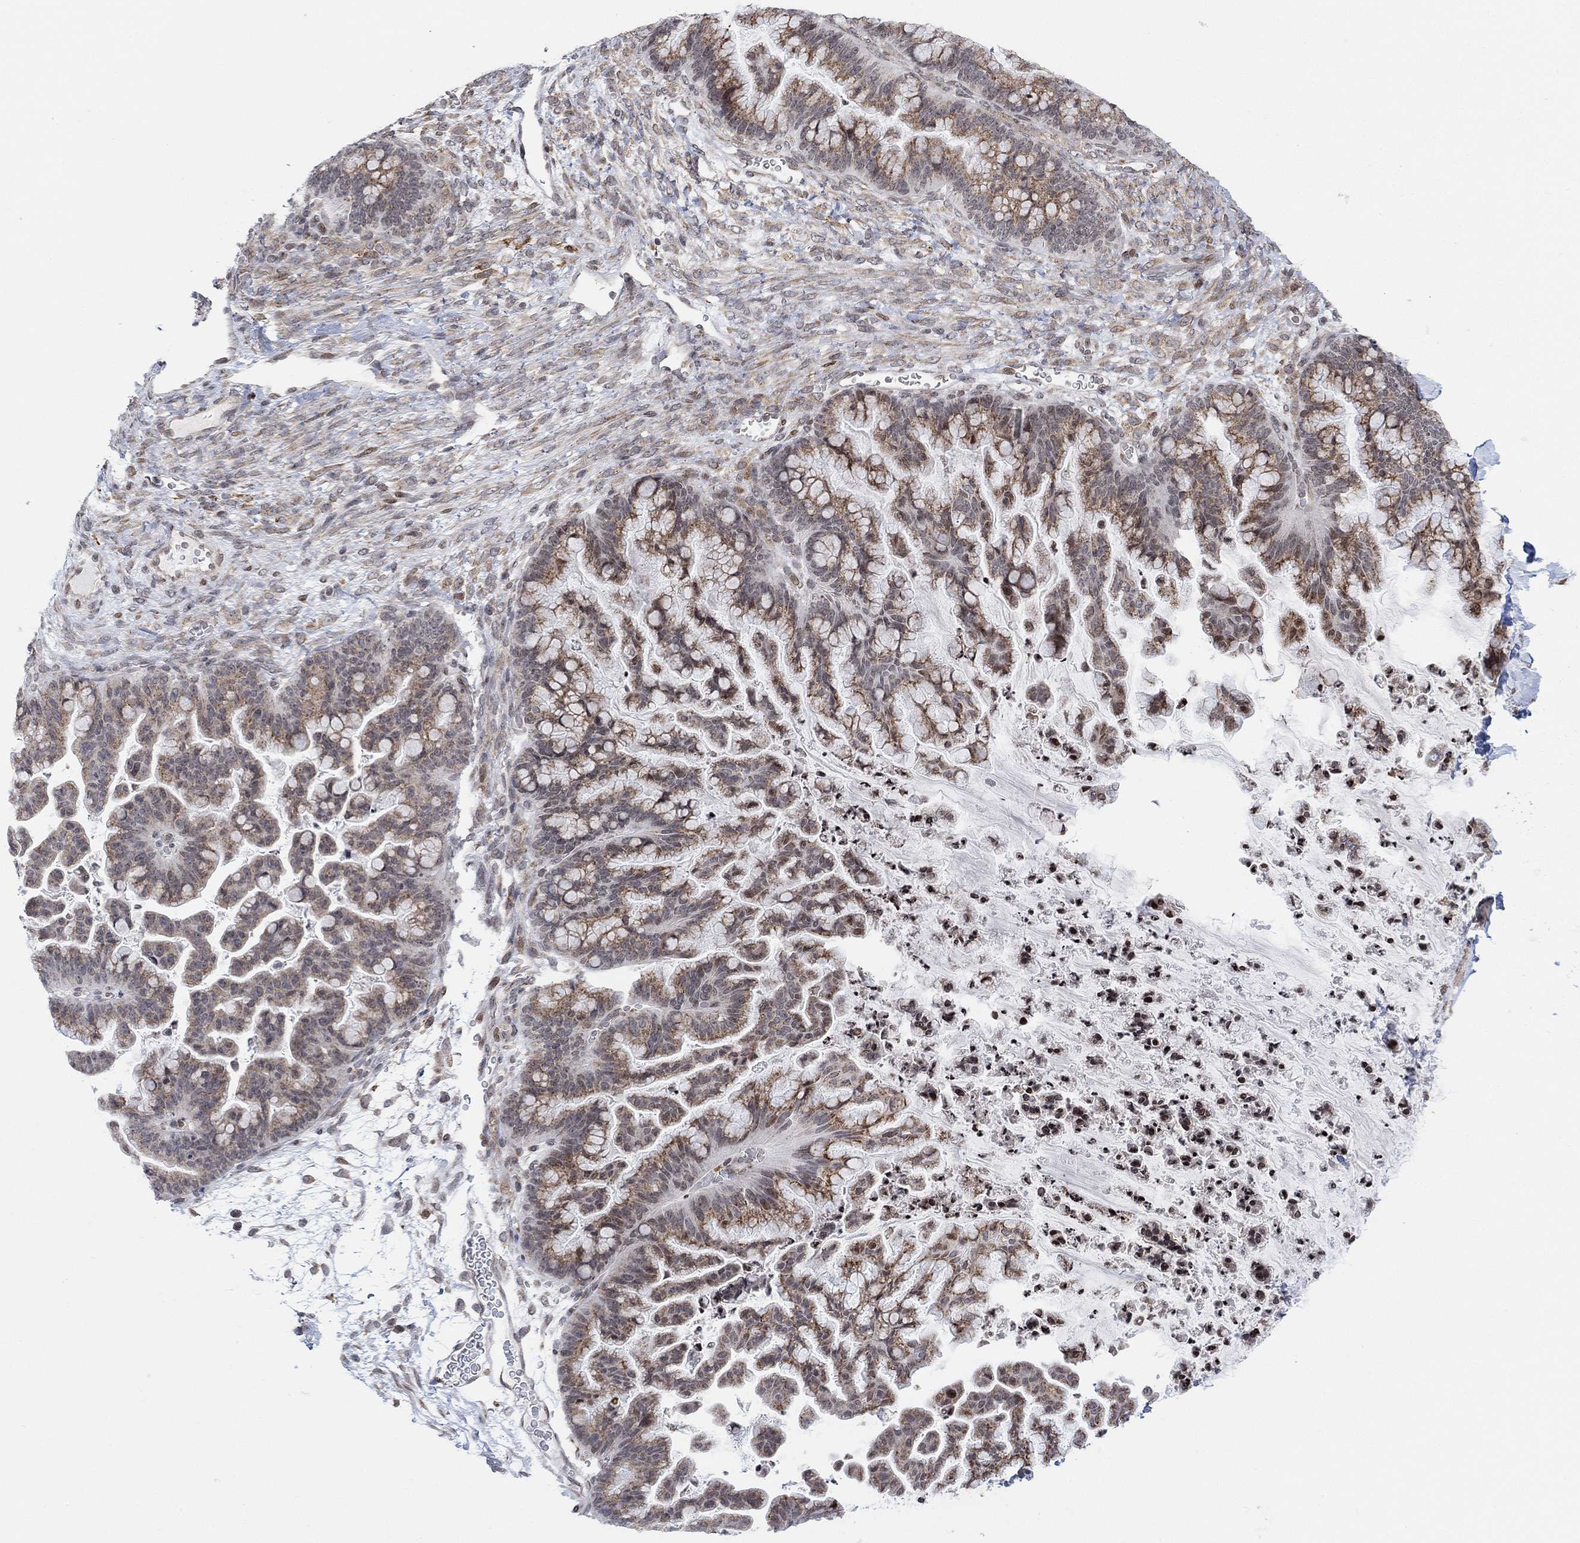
{"staining": {"intensity": "moderate", "quantity": "25%-75%", "location": "cytoplasmic/membranous"}, "tissue": "ovarian cancer", "cell_type": "Tumor cells", "image_type": "cancer", "snomed": [{"axis": "morphology", "description": "Cystadenocarcinoma, mucinous, NOS"}, {"axis": "topography", "description": "Ovary"}], "caption": "Ovarian cancer (mucinous cystadenocarcinoma) stained for a protein (brown) demonstrates moderate cytoplasmic/membranous positive expression in approximately 25%-75% of tumor cells.", "gene": "ABHD14A", "patient": {"sex": "female", "age": 67}}